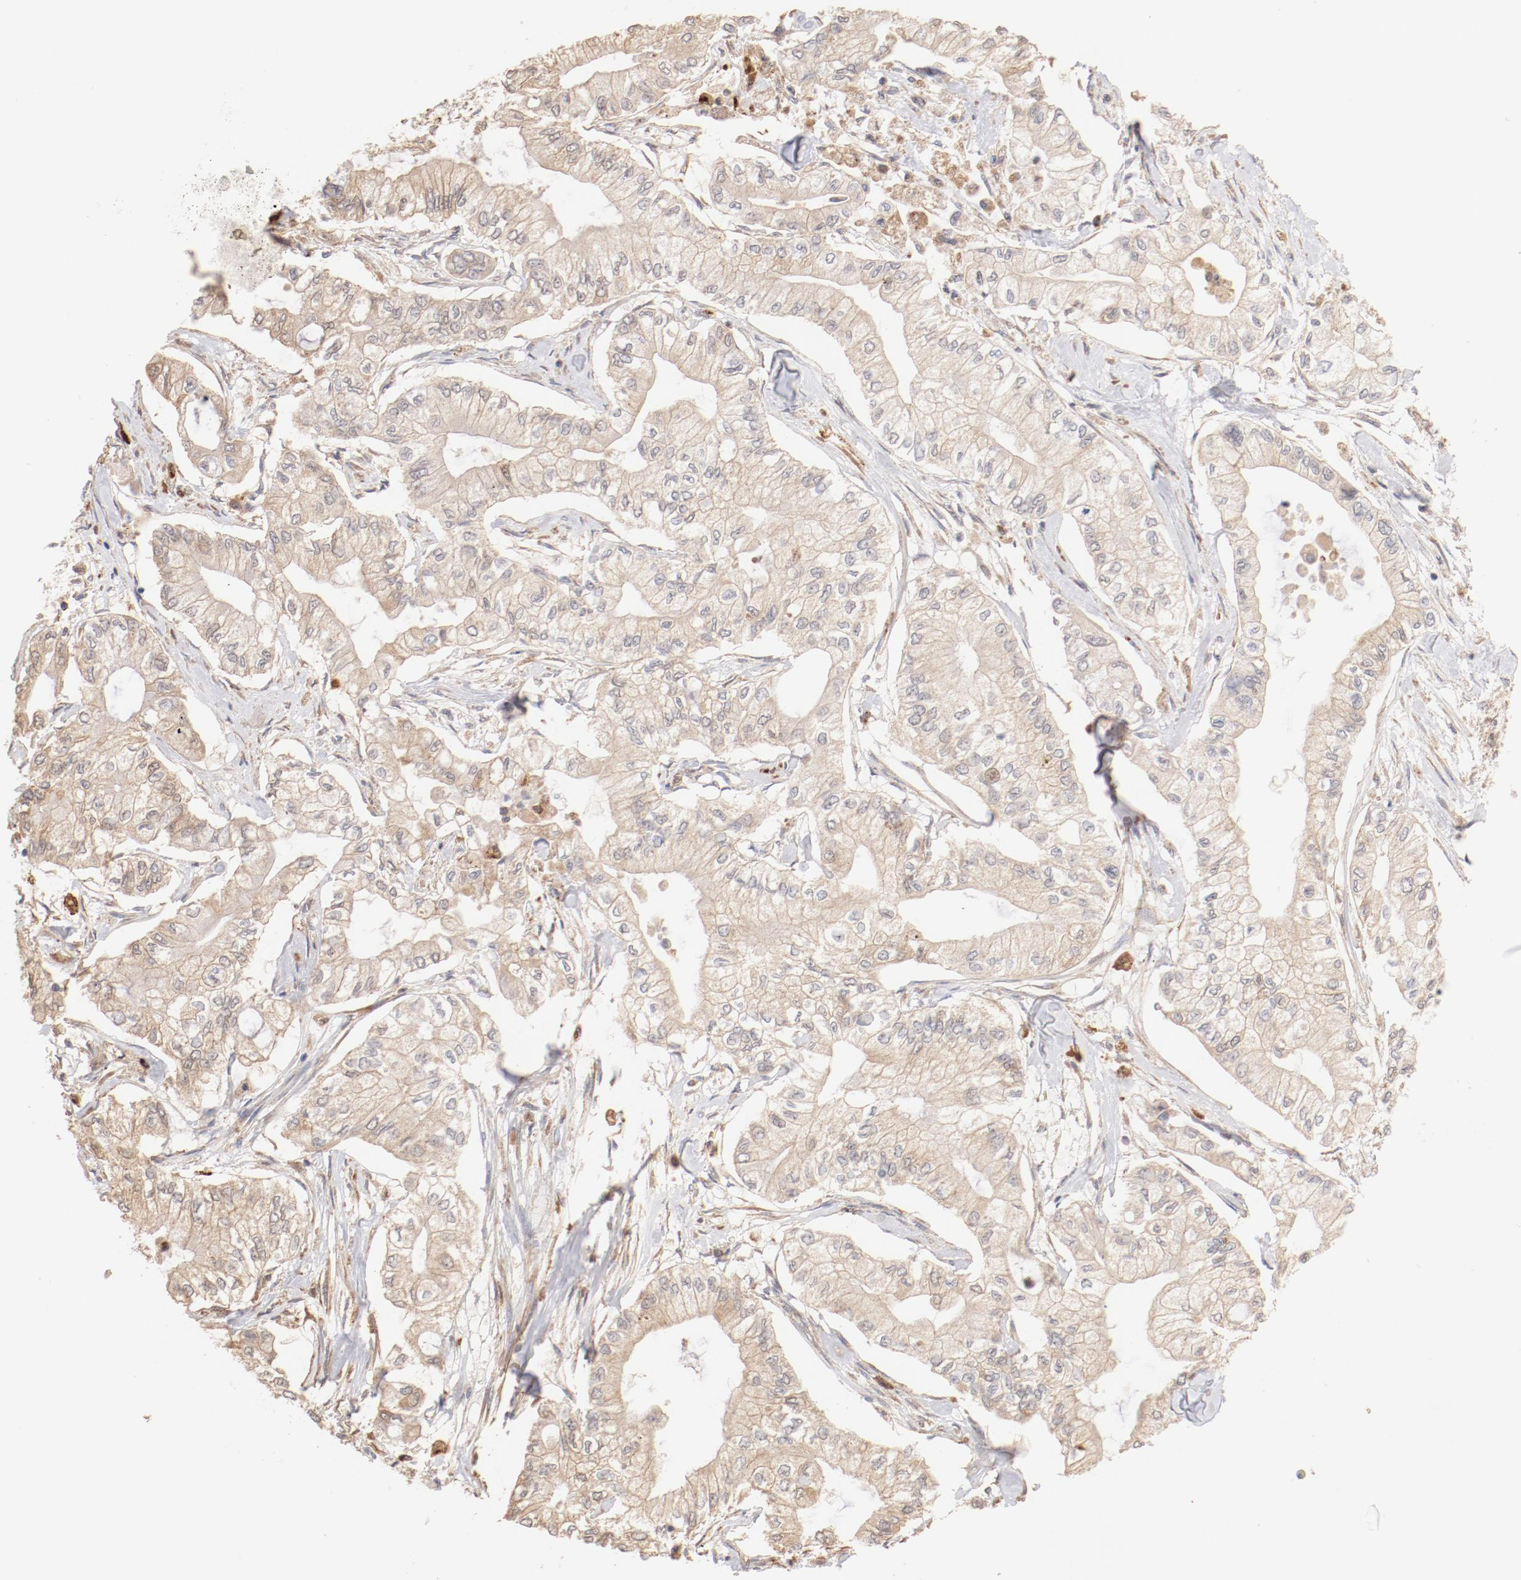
{"staining": {"intensity": "weak", "quantity": ">75%", "location": "cytoplasmic/membranous"}, "tissue": "pancreatic cancer", "cell_type": "Tumor cells", "image_type": "cancer", "snomed": [{"axis": "morphology", "description": "Adenocarcinoma, NOS"}, {"axis": "topography", "description": "Pancreas"}], "caption": "This is an image of immunohistochemistry staining of pancreatic adenocarcinoma, which shows weak positivity in the cytoplasmic/membranous of tumor cells.", "gene": "CTSH", "patient": {"sex": "male", "age": 79}}